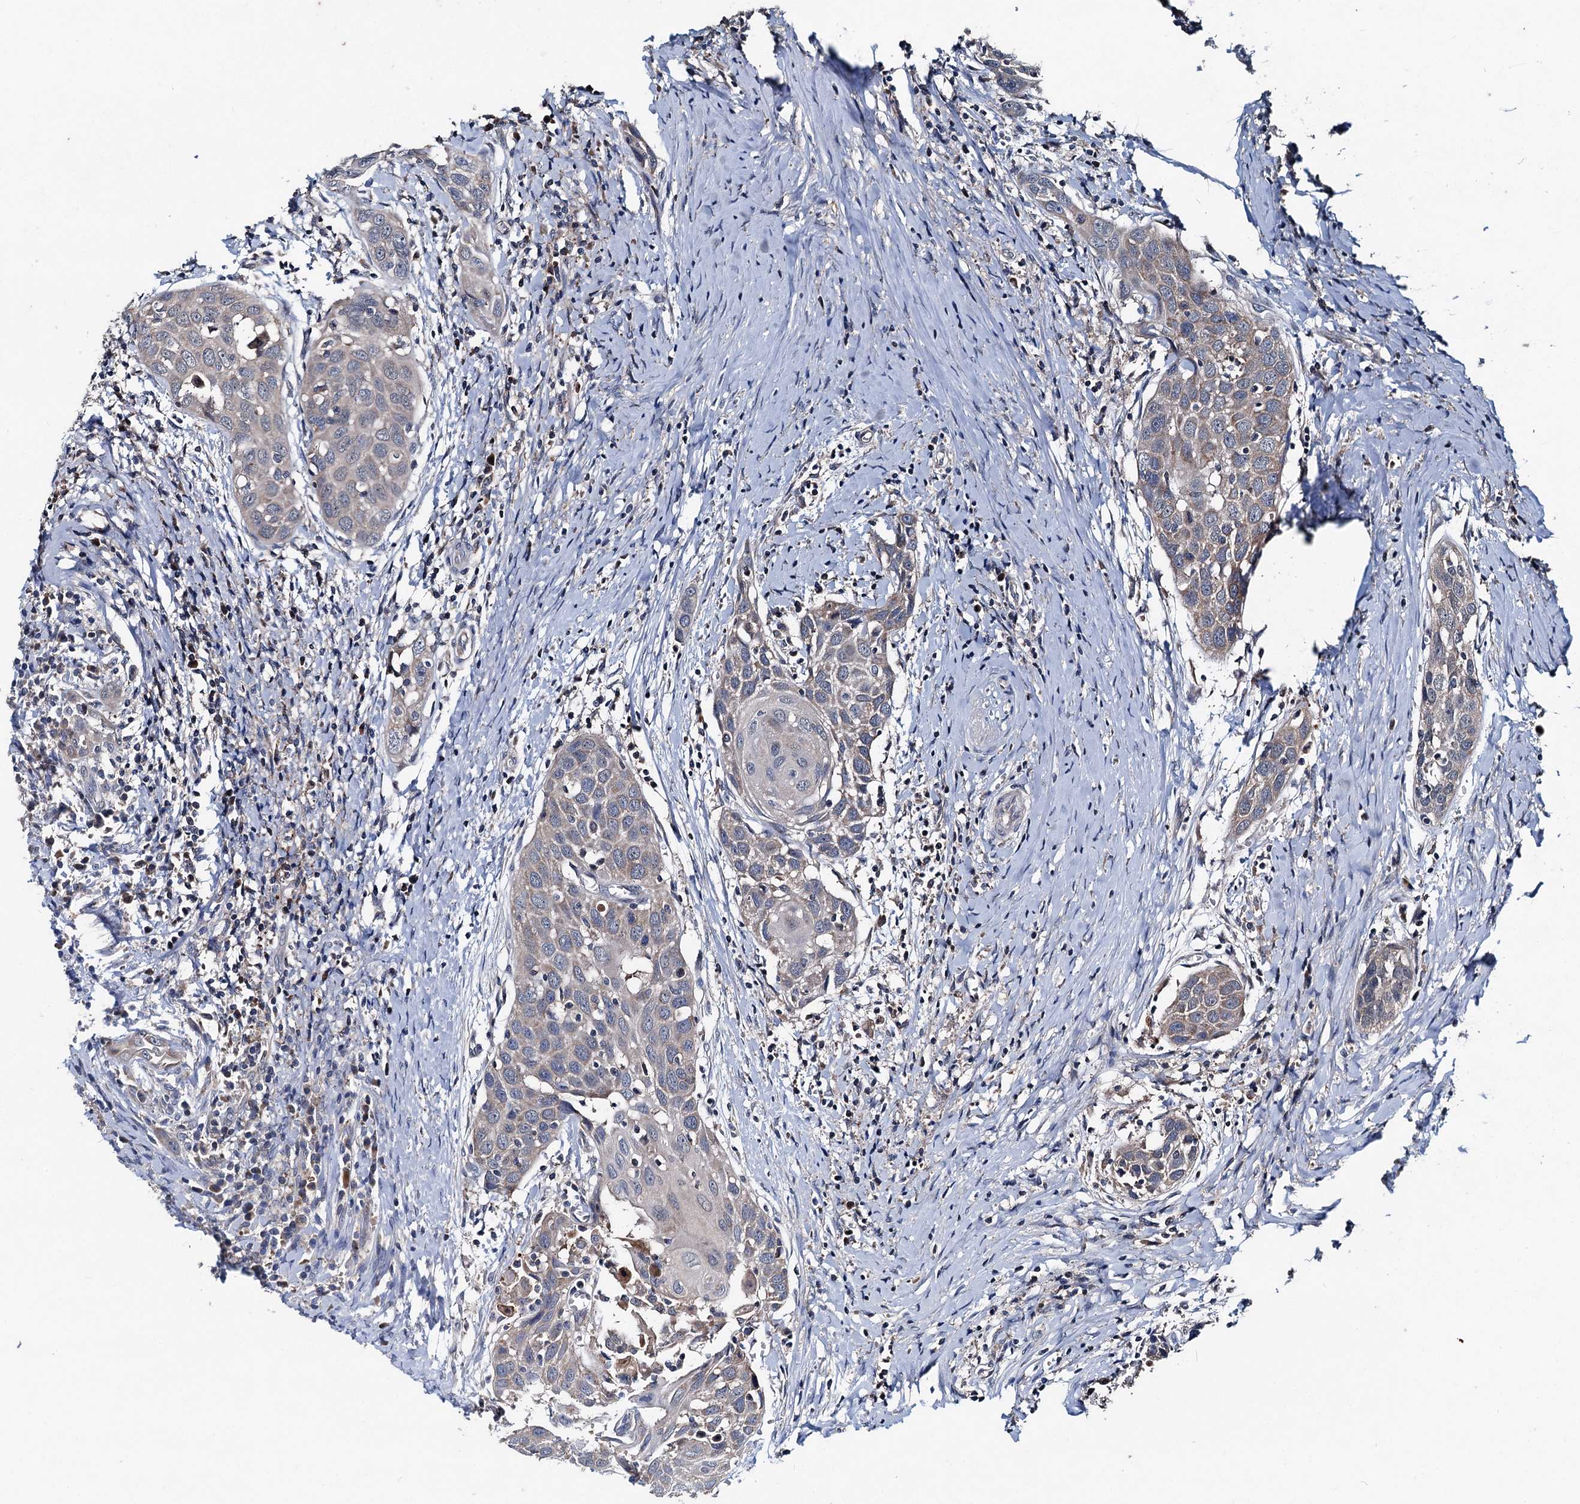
{"staining": {"intensity": "weak", "quantity": "<25%", "location": "cytoplasmic/membranous"}, "tissue": "head and neck cancer", "cell_type": "Tumor cells", "image_type": "cancer", "snomed": [{"axis": "morphology", "description": "Squamous cell carcinoma, NOS"}, {"axis": "topography", "description": "Oral tissue"}, {"axis": "topography", "description": "Head-Neck"}], "caption": "Protein analysis of head and neck squamous cell carcinoma shows no significant staining in tumor cells.", "gene": "OTUB1", "patient": {"sex": "female", "age": 50}}